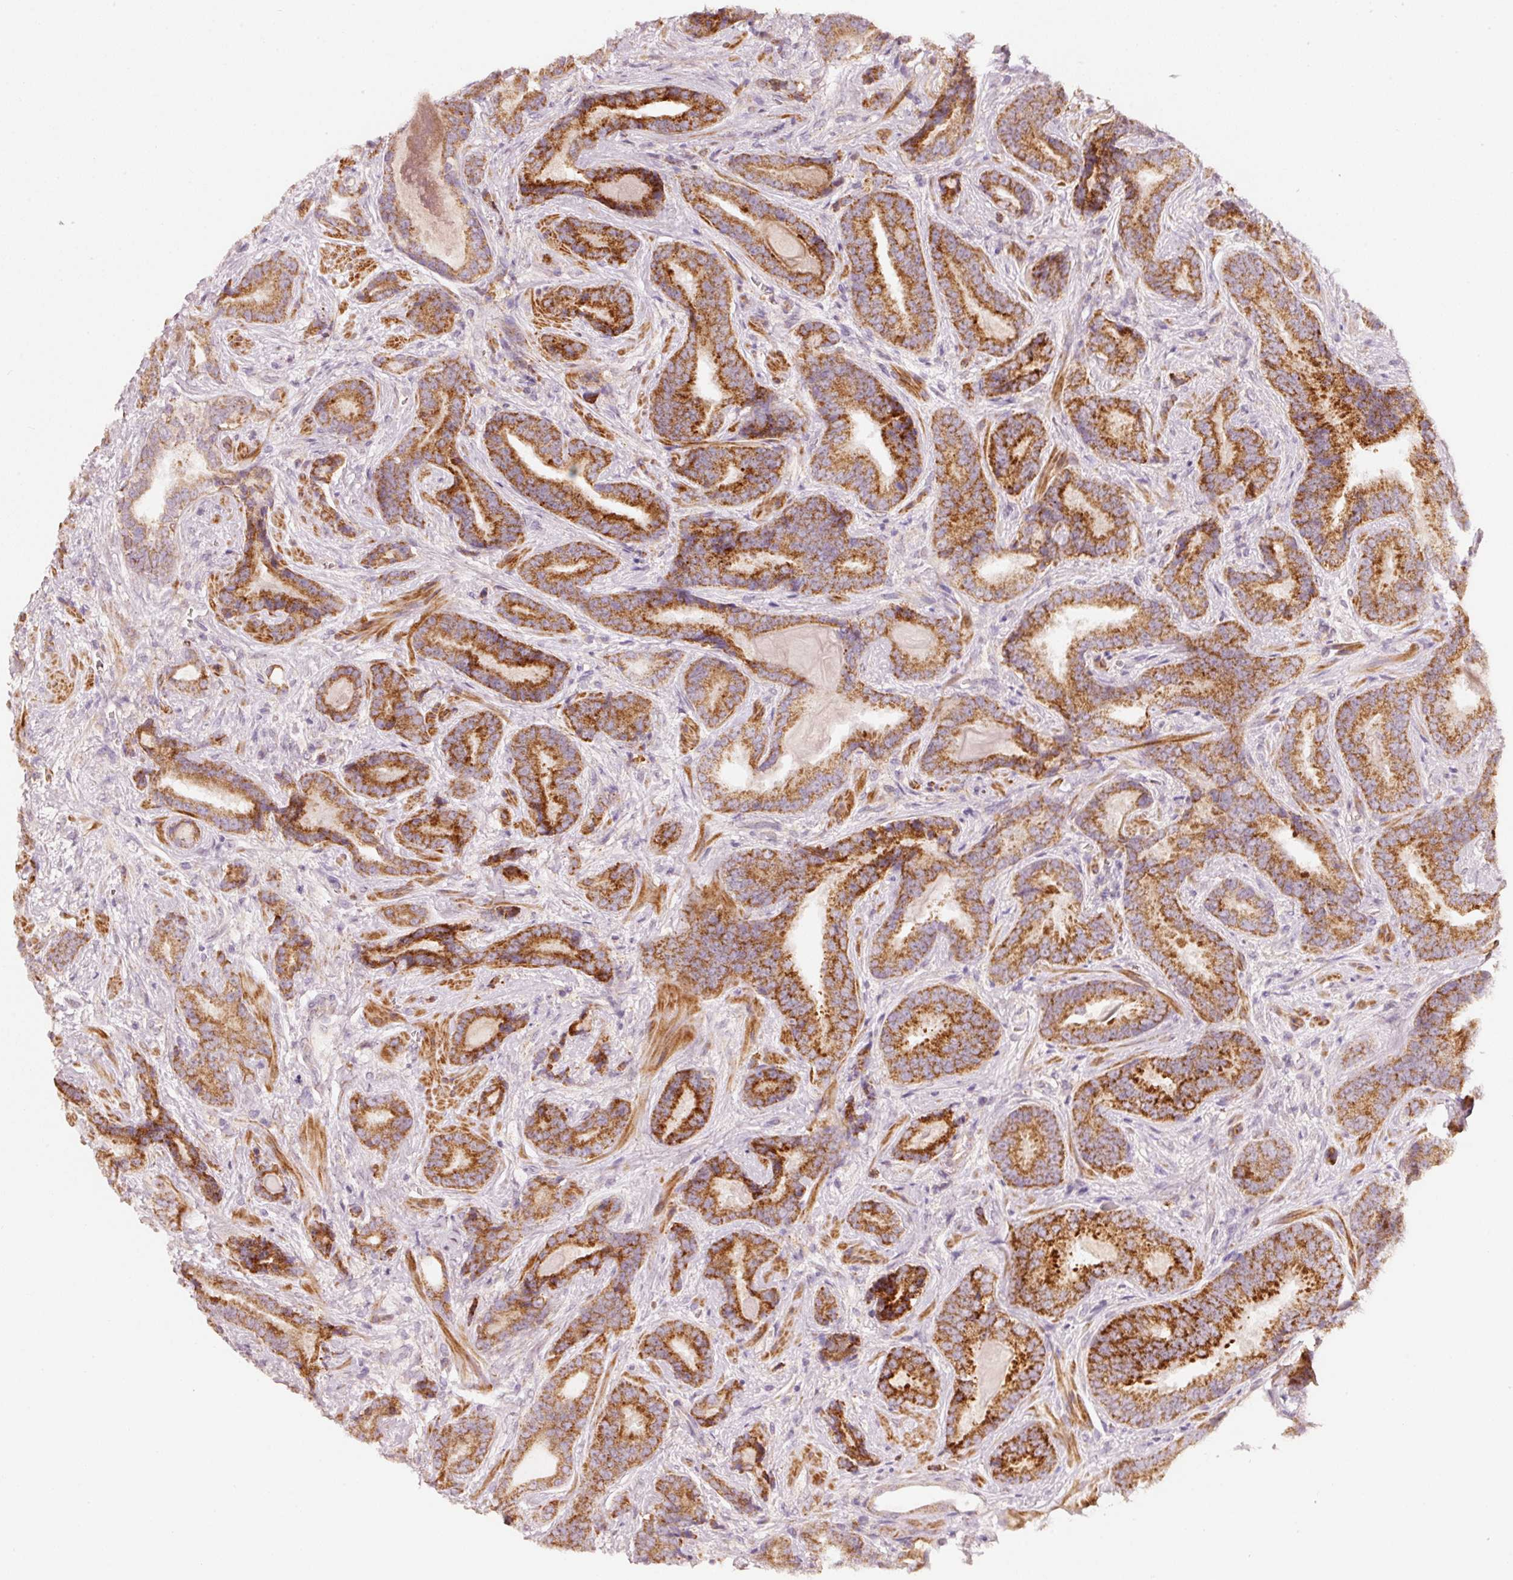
{"staining": {"intensity": "strong", "quantity": ">75%", "location": "cytoplasmic/membranous"}, "tissue": "prostate cancer", "cell_type": "Tumor cells", "image_type": "cancer", "snomed": [{"axis": "morphology", "description": "Adenocarcinoma, Low grade"}, {"axis": "topography", "description": "Prostate"}], "caption": "An image of human prostate cancer (adenocarcinoma (low-grade)) stained for a protein displays strong cytoplasmic/membranous brown staining in tumor cells.", "gene": "ARHGAP22", "patient": {"sex": "male", "age": 62}}